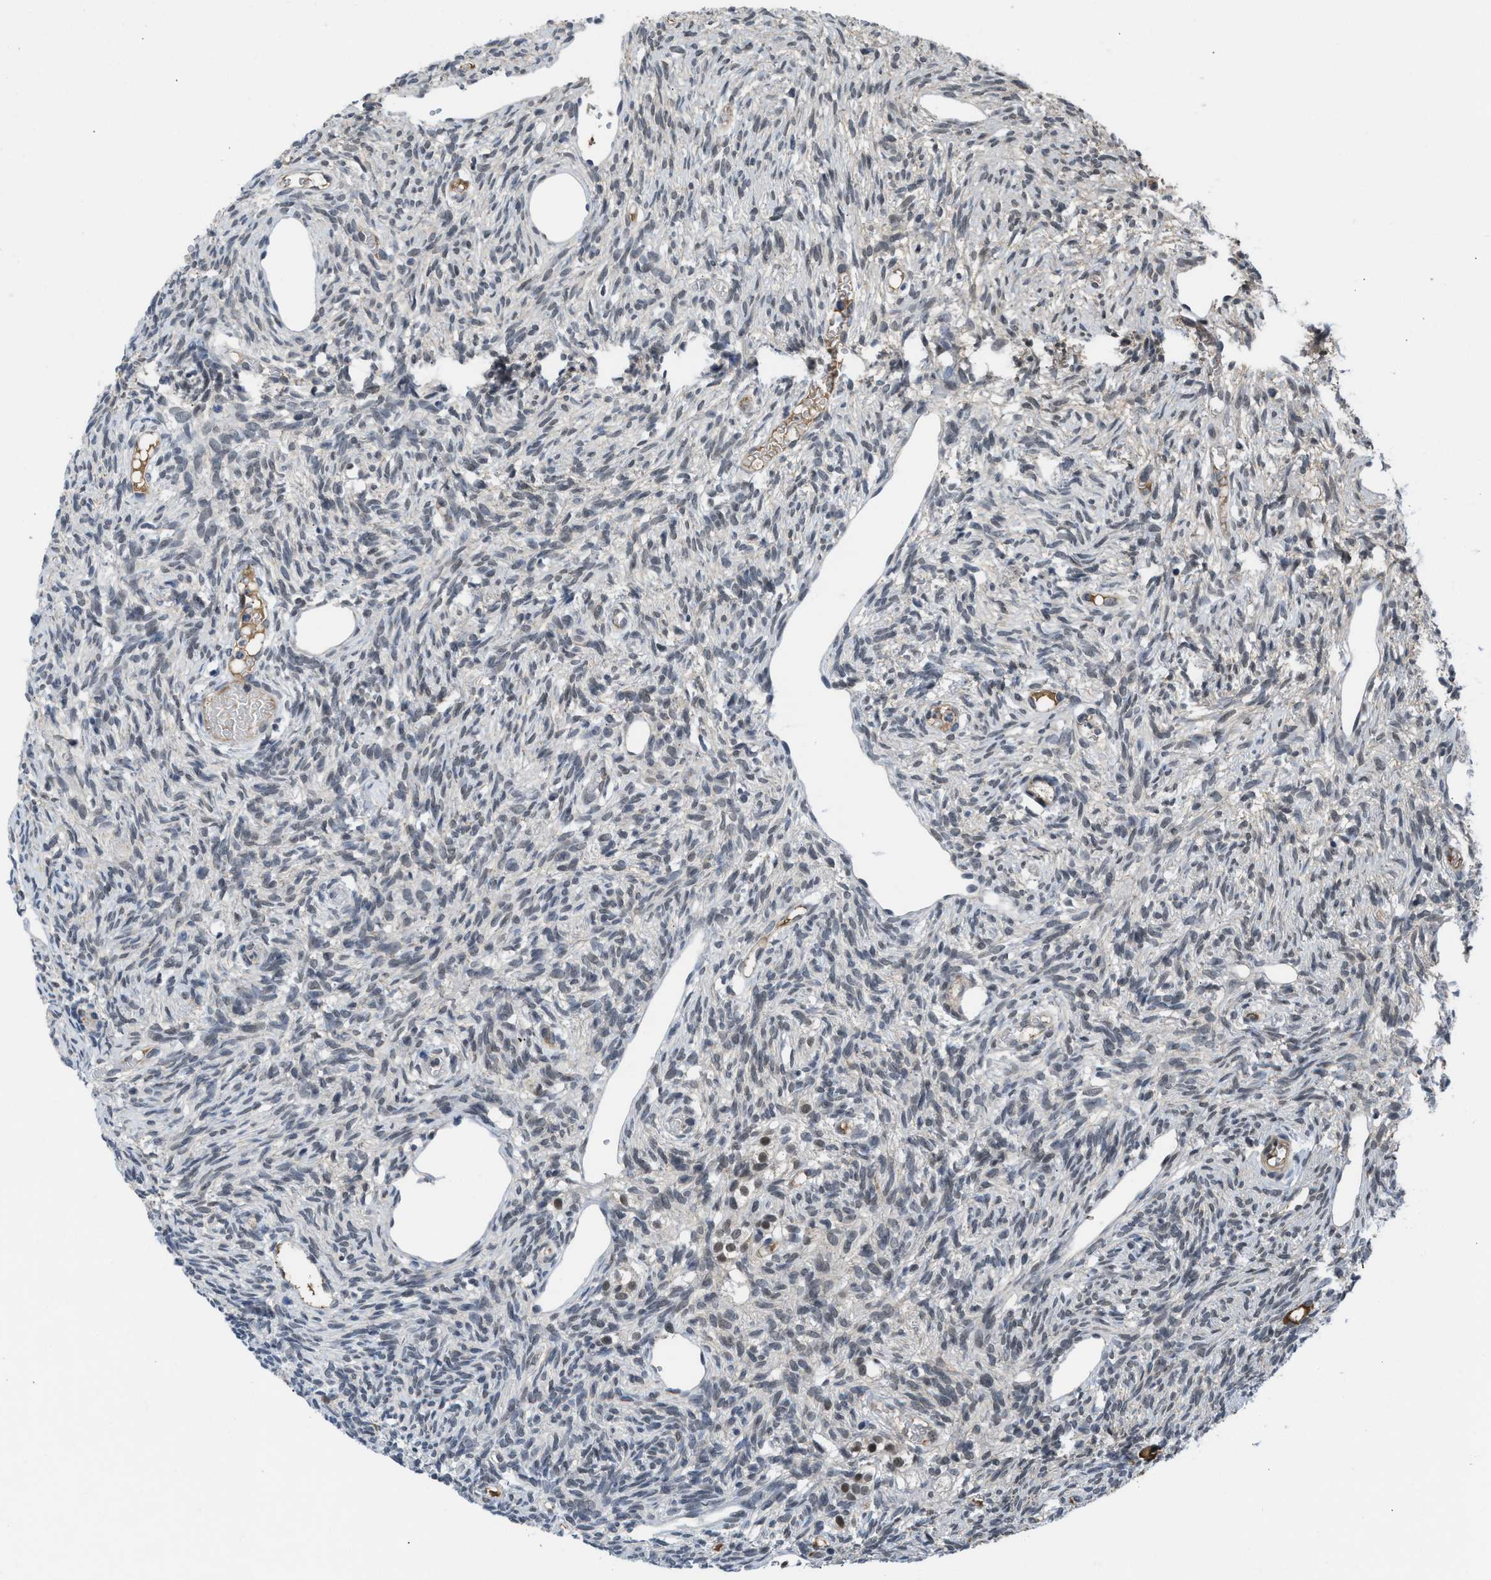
{"staining": {"intensity": "moderate", "quantity": ">75%", "location": "nuclear"}, "tissue": "ovary", "cell_type": "Follicle cells", "image_type": "normal", "snomed": [{"axis": "morphology", "description": "Normal tissue, NOS"}, {"axis": "topography", "description": "Ovary"}], "caption": "Moderate nuclear staining is identified in approximately >75% of follicle cells in benign ovary.", "gene": "TERF2IP", "patient": {"sex": "female", "age": 33}}